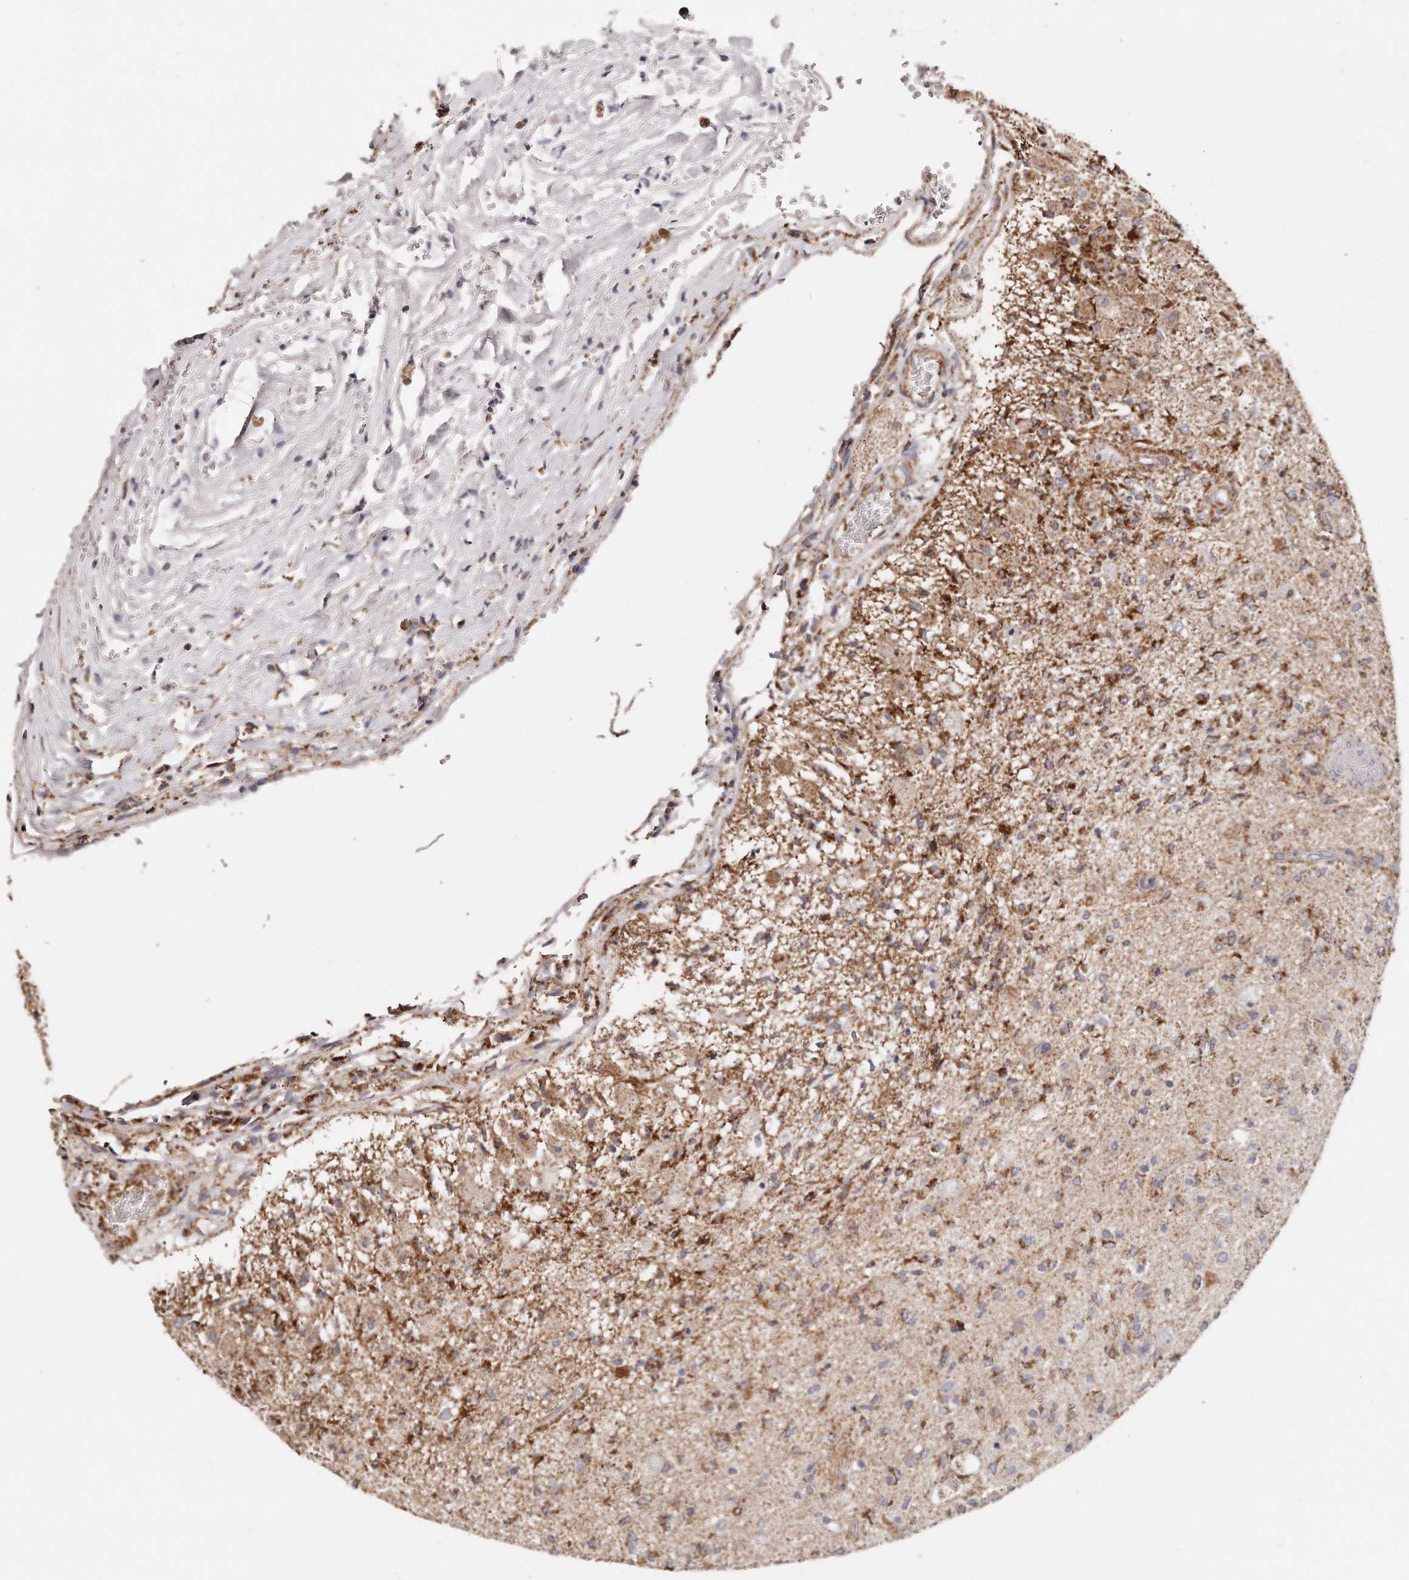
{"staining": {"intensity": "moderate", "quantity": ">75%", "location": "cytoplasmic/membranous"}, "tissue": "glioma", "cell_type": "Tumor cells", "image_type": "cancer", "snomed": [{"axis": "morphology", "description": "Normal tissue, NOS"}, {"axis": "morphology", "description": "Glioma, malignant, High grade"}, {"axis": "topography", "description": "Cerebral cortex"}], "caption": "An immunohistochemistry photomicrograph of neoplastic tissue is shown. Protein staining in brown shows moderate cytoplasmic/membranous positivity in high-grade glioma (malignant) within tumor cells.", "gene": "RTKN", "patient": {"sex": "male", "age": 77}}